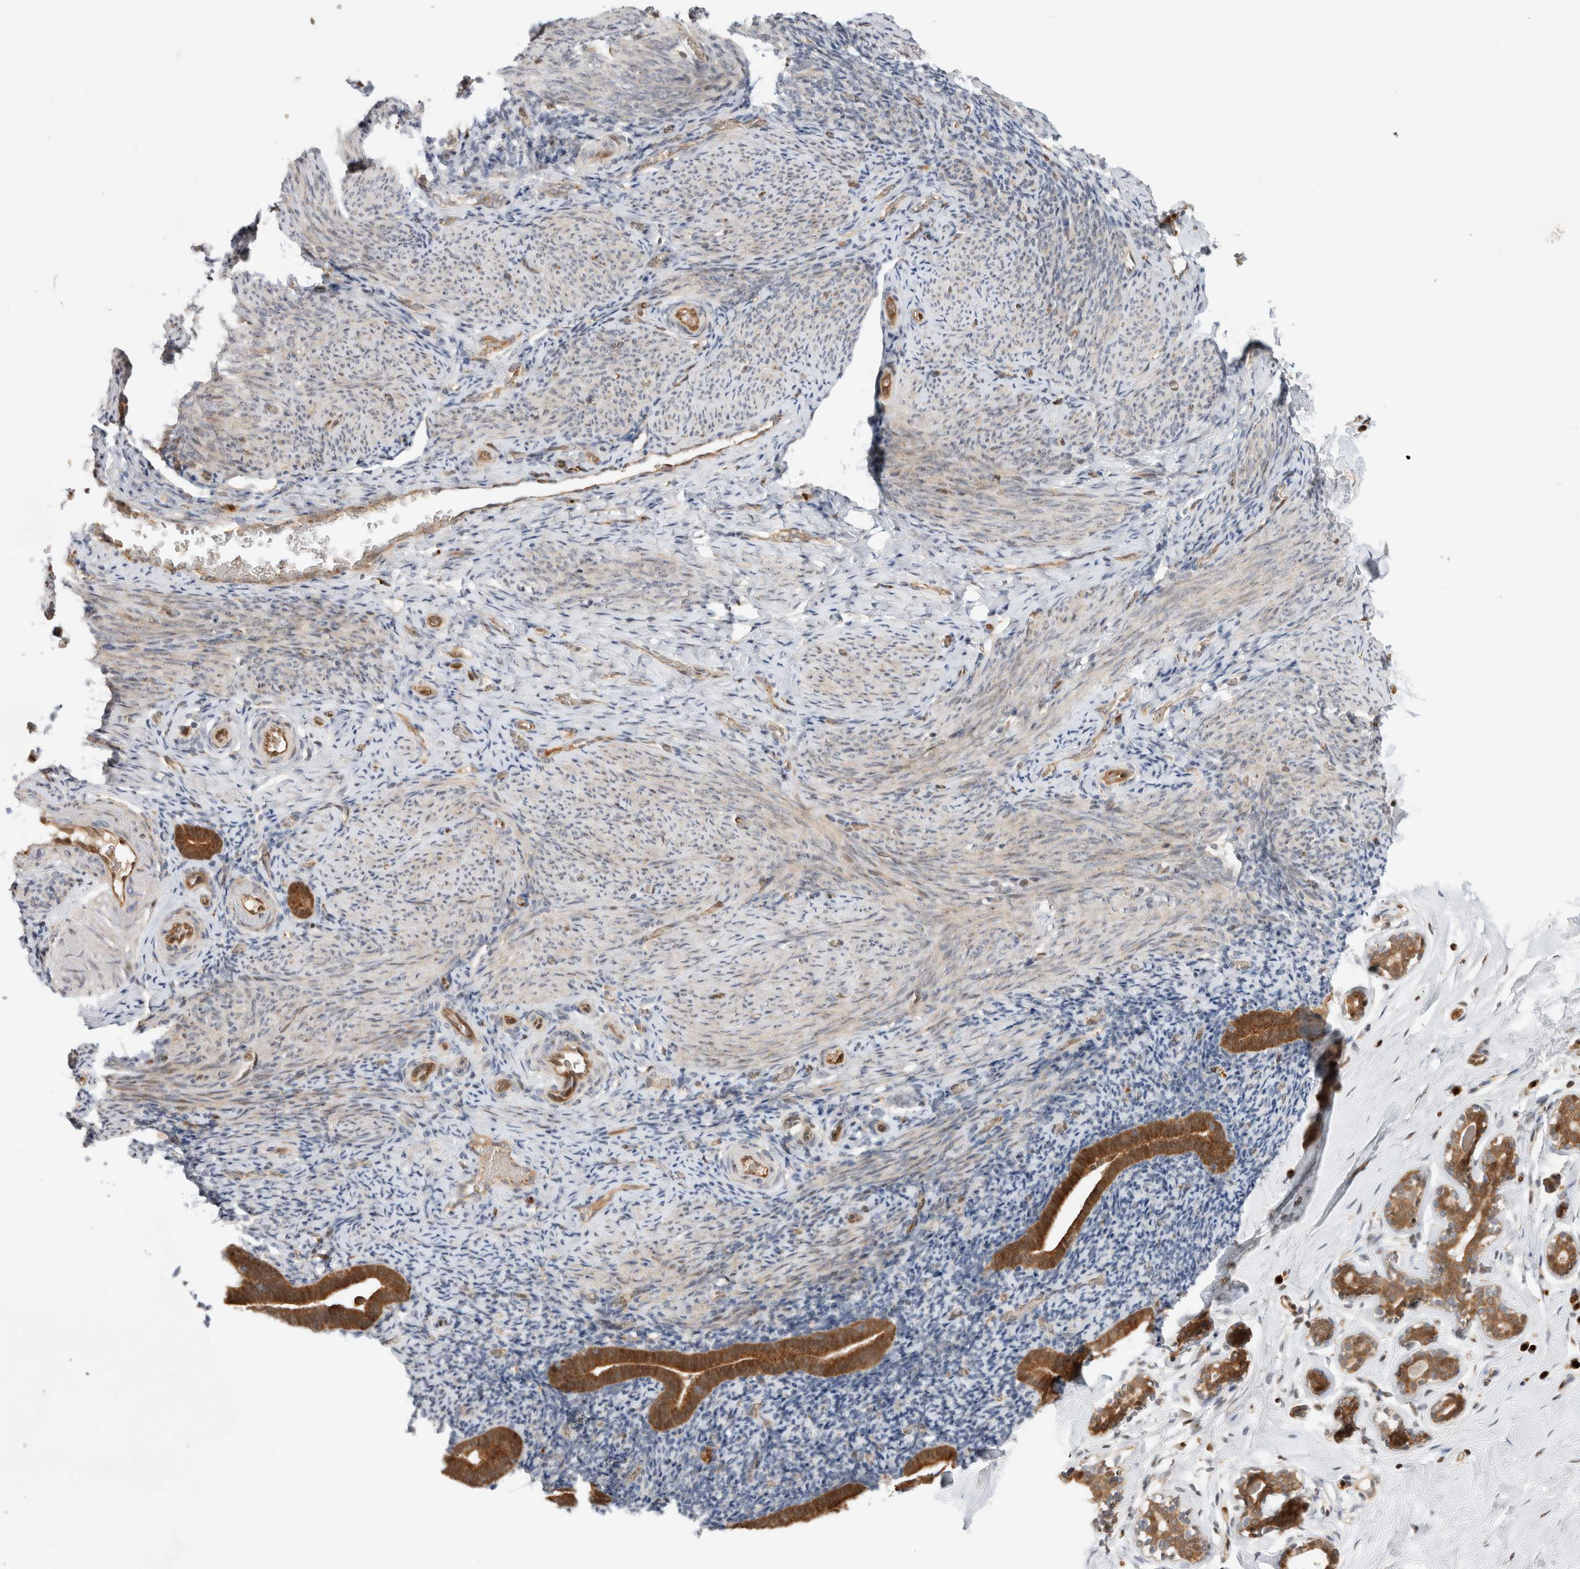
{"staining": {"intensity": "strong", "quantity": "<25%", "location": "cytoplasmic/membranous,nuclear"}, "tissue": "endometrium", "cell_type": "Cells in endometrial stroma", "image_type": "normal", "snomed": [{"axis": "morphology", "description": "Normal tissue, NOS"}, {"axis": "topography", "description": "Endometrium"}], "caption": "IHC photomicrograph of normal endometrium: endometrium stained using immunohistochemistry (IHC) shows medium levels of strong protein expression localized specifically in the cytoplasmic/membranous,nuclear of cells in endometrial stroma, appearing as a cytoplasmic/membranous,nuclear brown color.", "gene": "OTUD6B", "patient": {"sex": "female", "age": 51}}